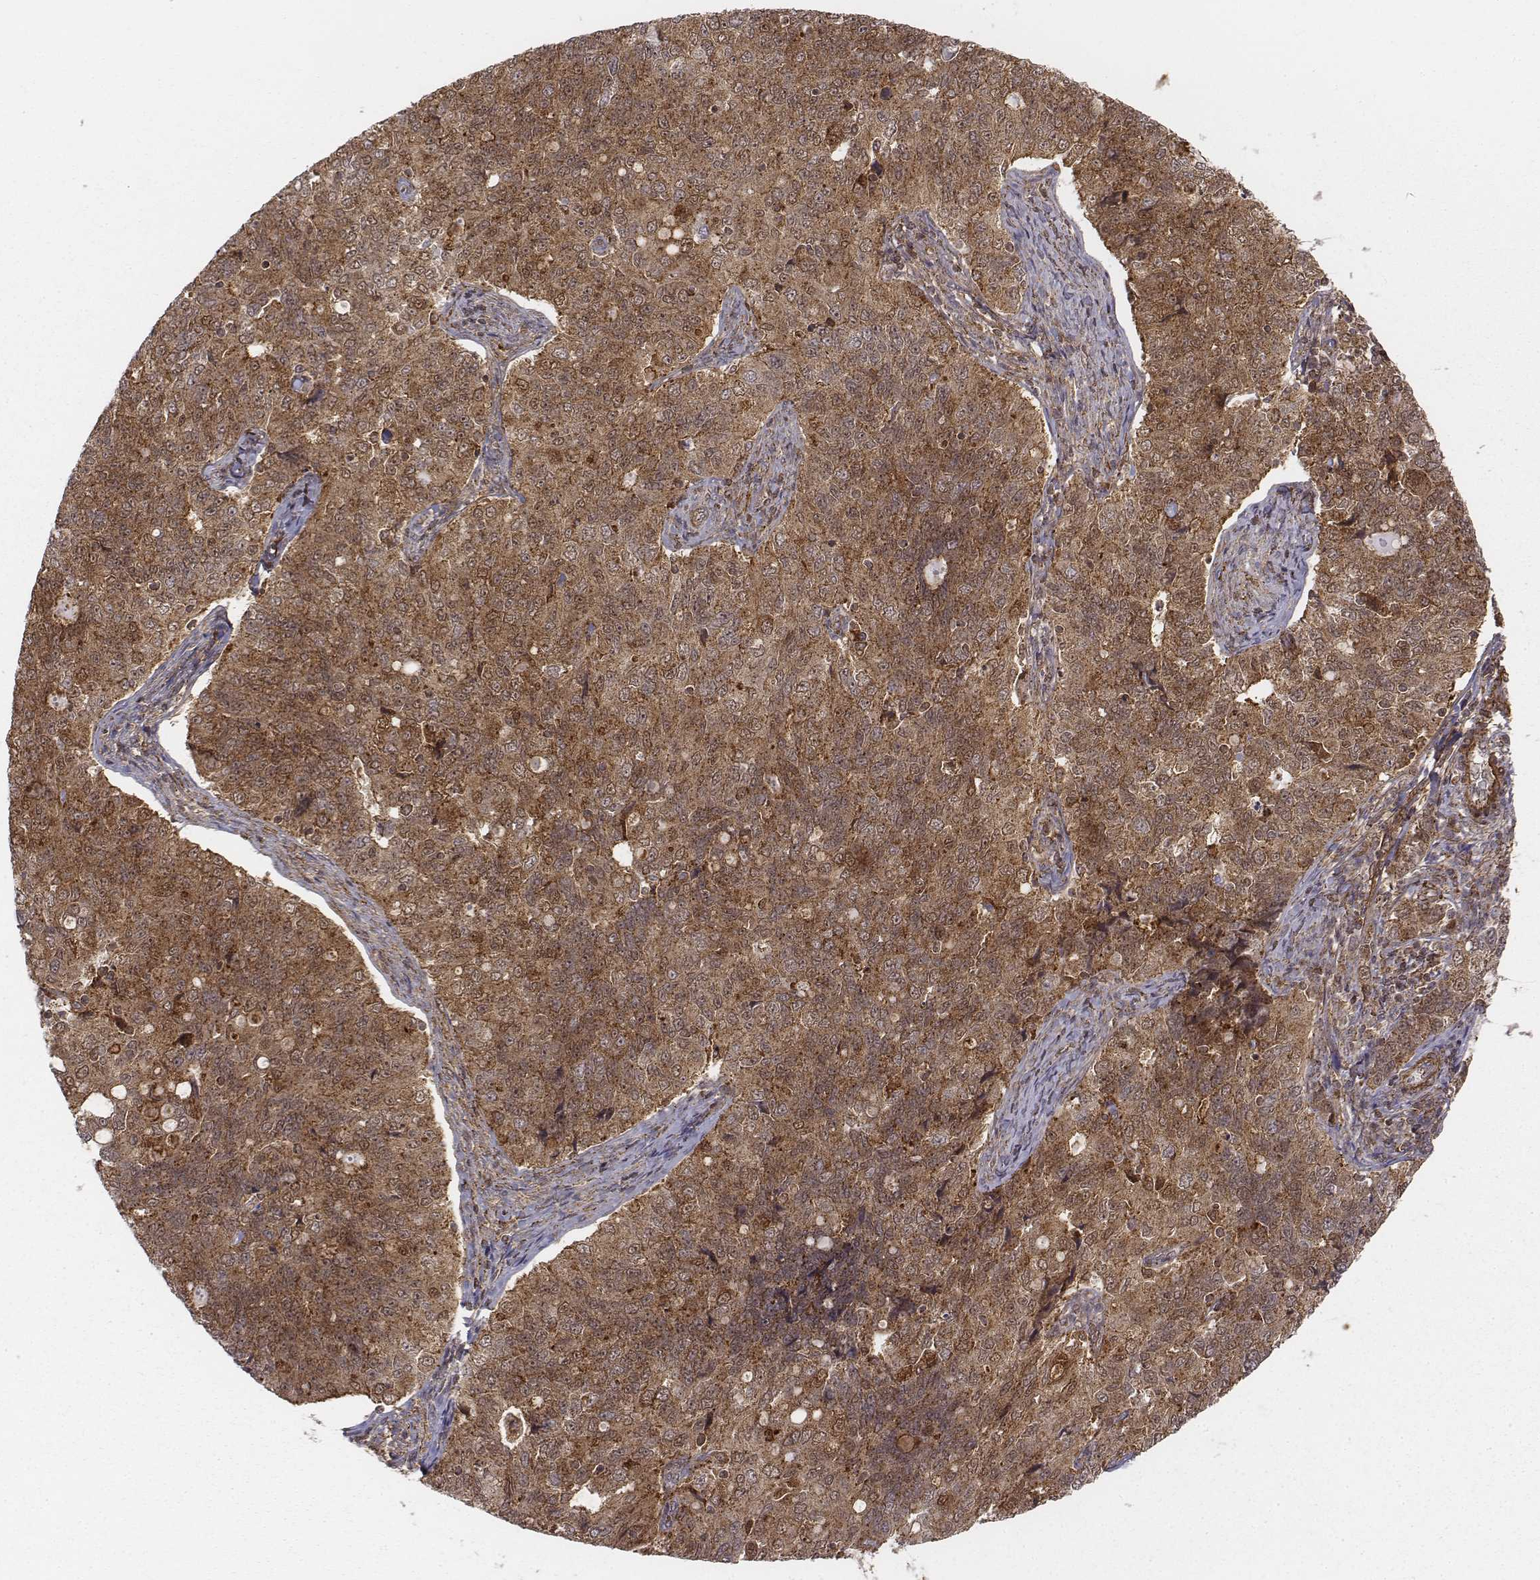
{"staining": {"intensity": "moderate", "quantity": ">75%", "location": "cytoplasmic/membranous"}, "tissue": "endometrial cancer", "cell_type": "Tumor cells", "image_type": "cancer", "snomed": [{"axis": "morphology", "description": "Adenocarcinoma, NOS"}, {"axis": "topography", "description": "Endometrium"}], "caption": "Protein staining shows moderate cytoplasmic/membranous positivity in approximately >75% of tumor cells in endometrial cancer.", "gene": "ZFYVE19", "patient": {"sex": "female", "age": 43}}